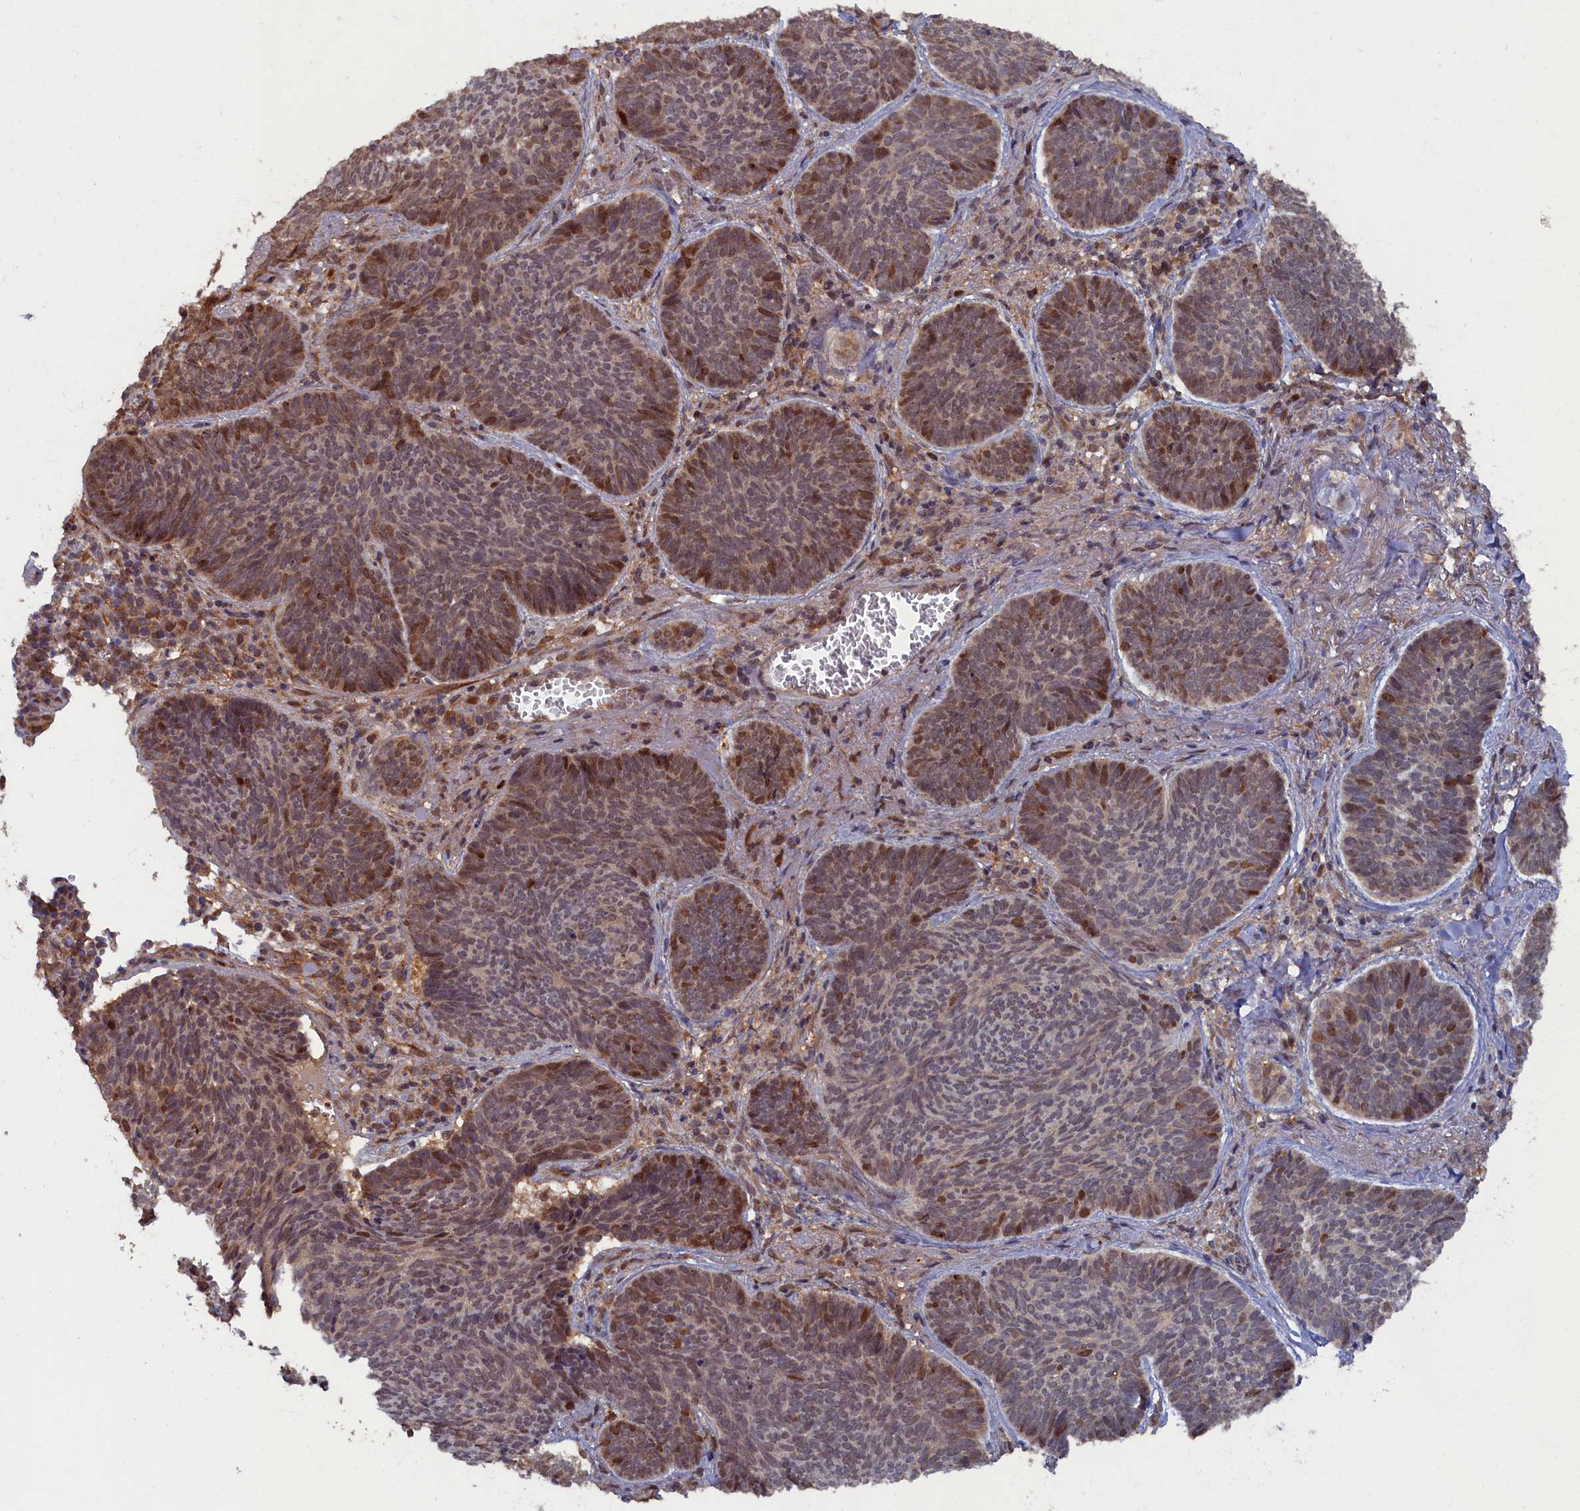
{"staining": {"intensity": "moderate", "quantity": "25%-75%", "location": "nuclear"}, "tissue": "skin cancer", "cell_type": "Tumor cells", "image_type": "cancer", "snomed": [{"axis": "morphology", "description": "Basal cell carcinoma"}, {"axis": "topography", "description": "Skin"}], "caption": "Brown immunohistochemical staining in skin basal cell carcinoma exhibits moderate nuclear expression in about 25%-75% of tumor cells.", "gene": "BRCA1", "patient": {"sex": "female", "age": 74}}